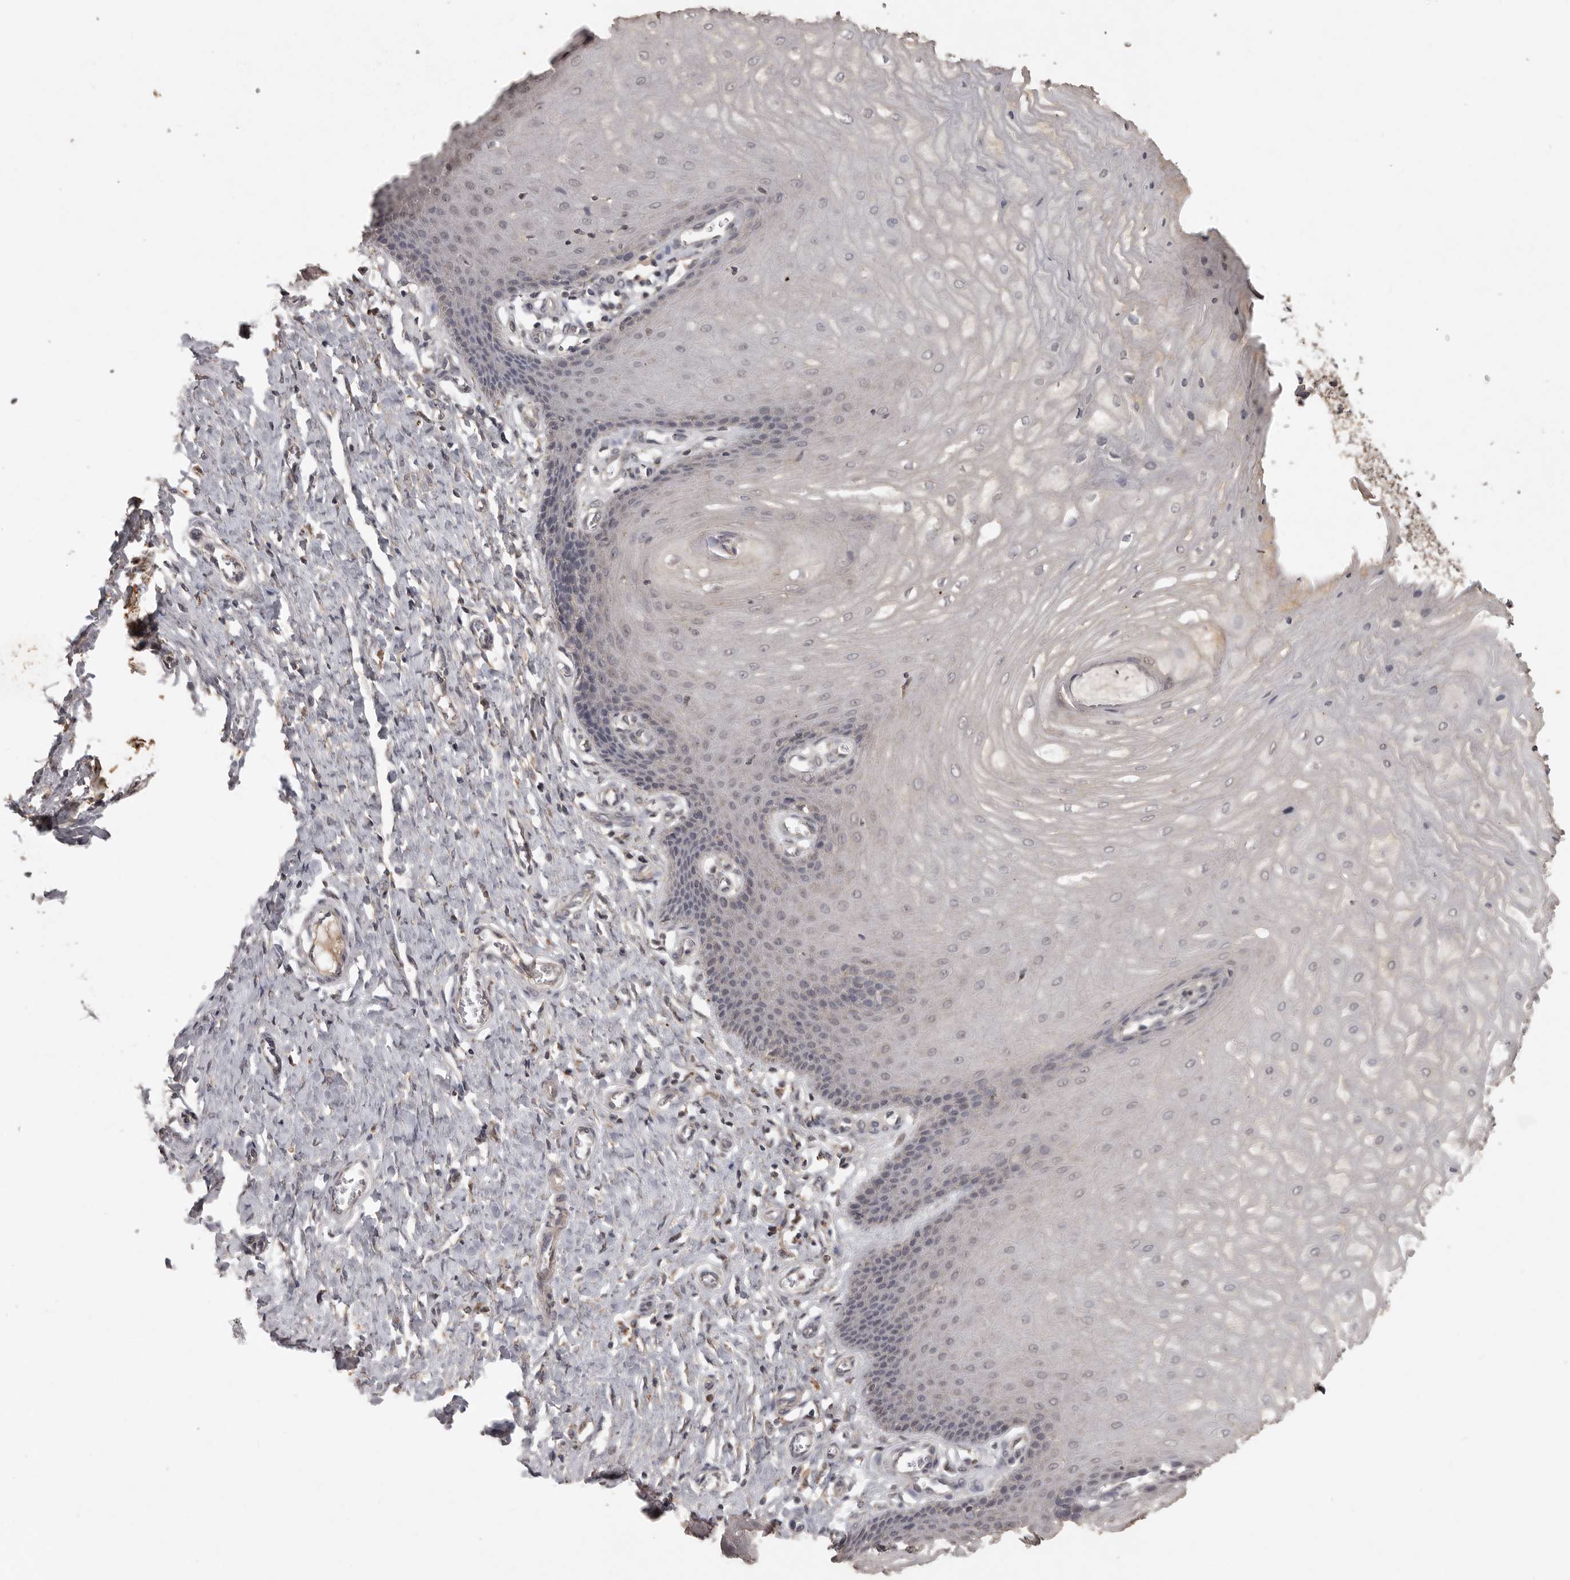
{"staining": {"intensity": "weak", "quantity": "<25%", "location": "cytoplasmic/membranous"}, "tissue": "cervix", "cell_type": "Glandular cells", "image_type": "normal", "snomed": [{"axis": "morphology", "description": "Normal tissue, NOS"}, {"axis": "topography", "description": "Cervix"}], "caption": "Immunohistochemistry of normal cervix displays no staining in glandular cells. (Stains: DAB (3,3'-diaminobenzidine) IHC with hematoxylin counter stain, Microscopy: brightfield microscopy at high magnification).", "gene": "ADAMTS4", "patient": {"sex": "female", "age": 55}}